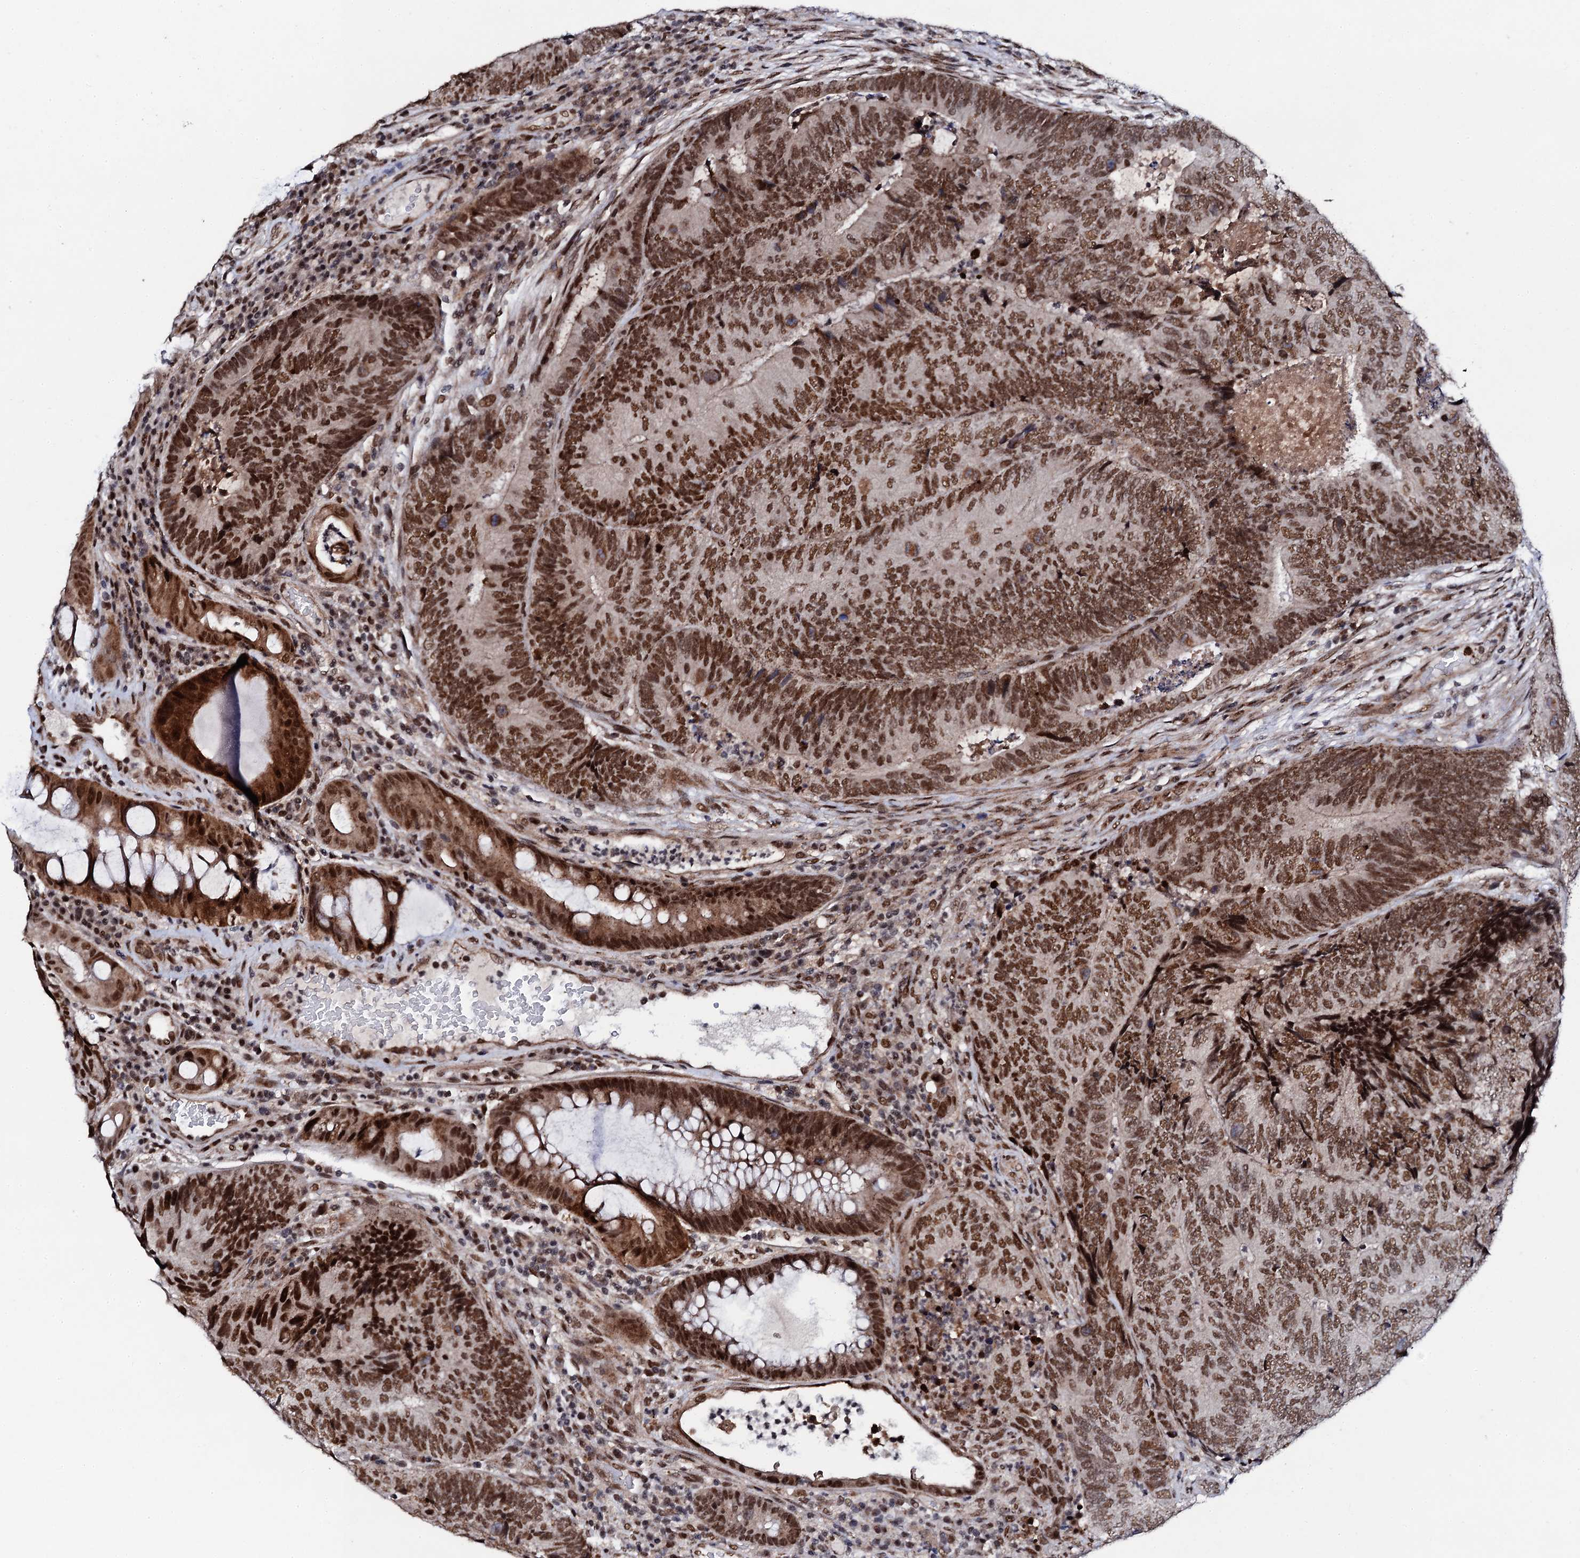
{"staining": {"intensity": "strong", "quantity": ">75%", "location": "nuclear"}, "tissue": "colorectal cancer", "cell_type": "Tumor cells", "image_type": "cancer", "snomed": [{"axis": "morphology", "description": "Adenocarcinoma, NOS"}, {"axis": "topography", "description": "Colon"}], "caption": "Immunohistochemical staining of human colorectal adenocarcinoma demonstrates high levels of strong nuclear protein expression in approximately >75% of tumor cells.", "gene": "CSTF3", "patient": {"sex": "female", "age": 67}}